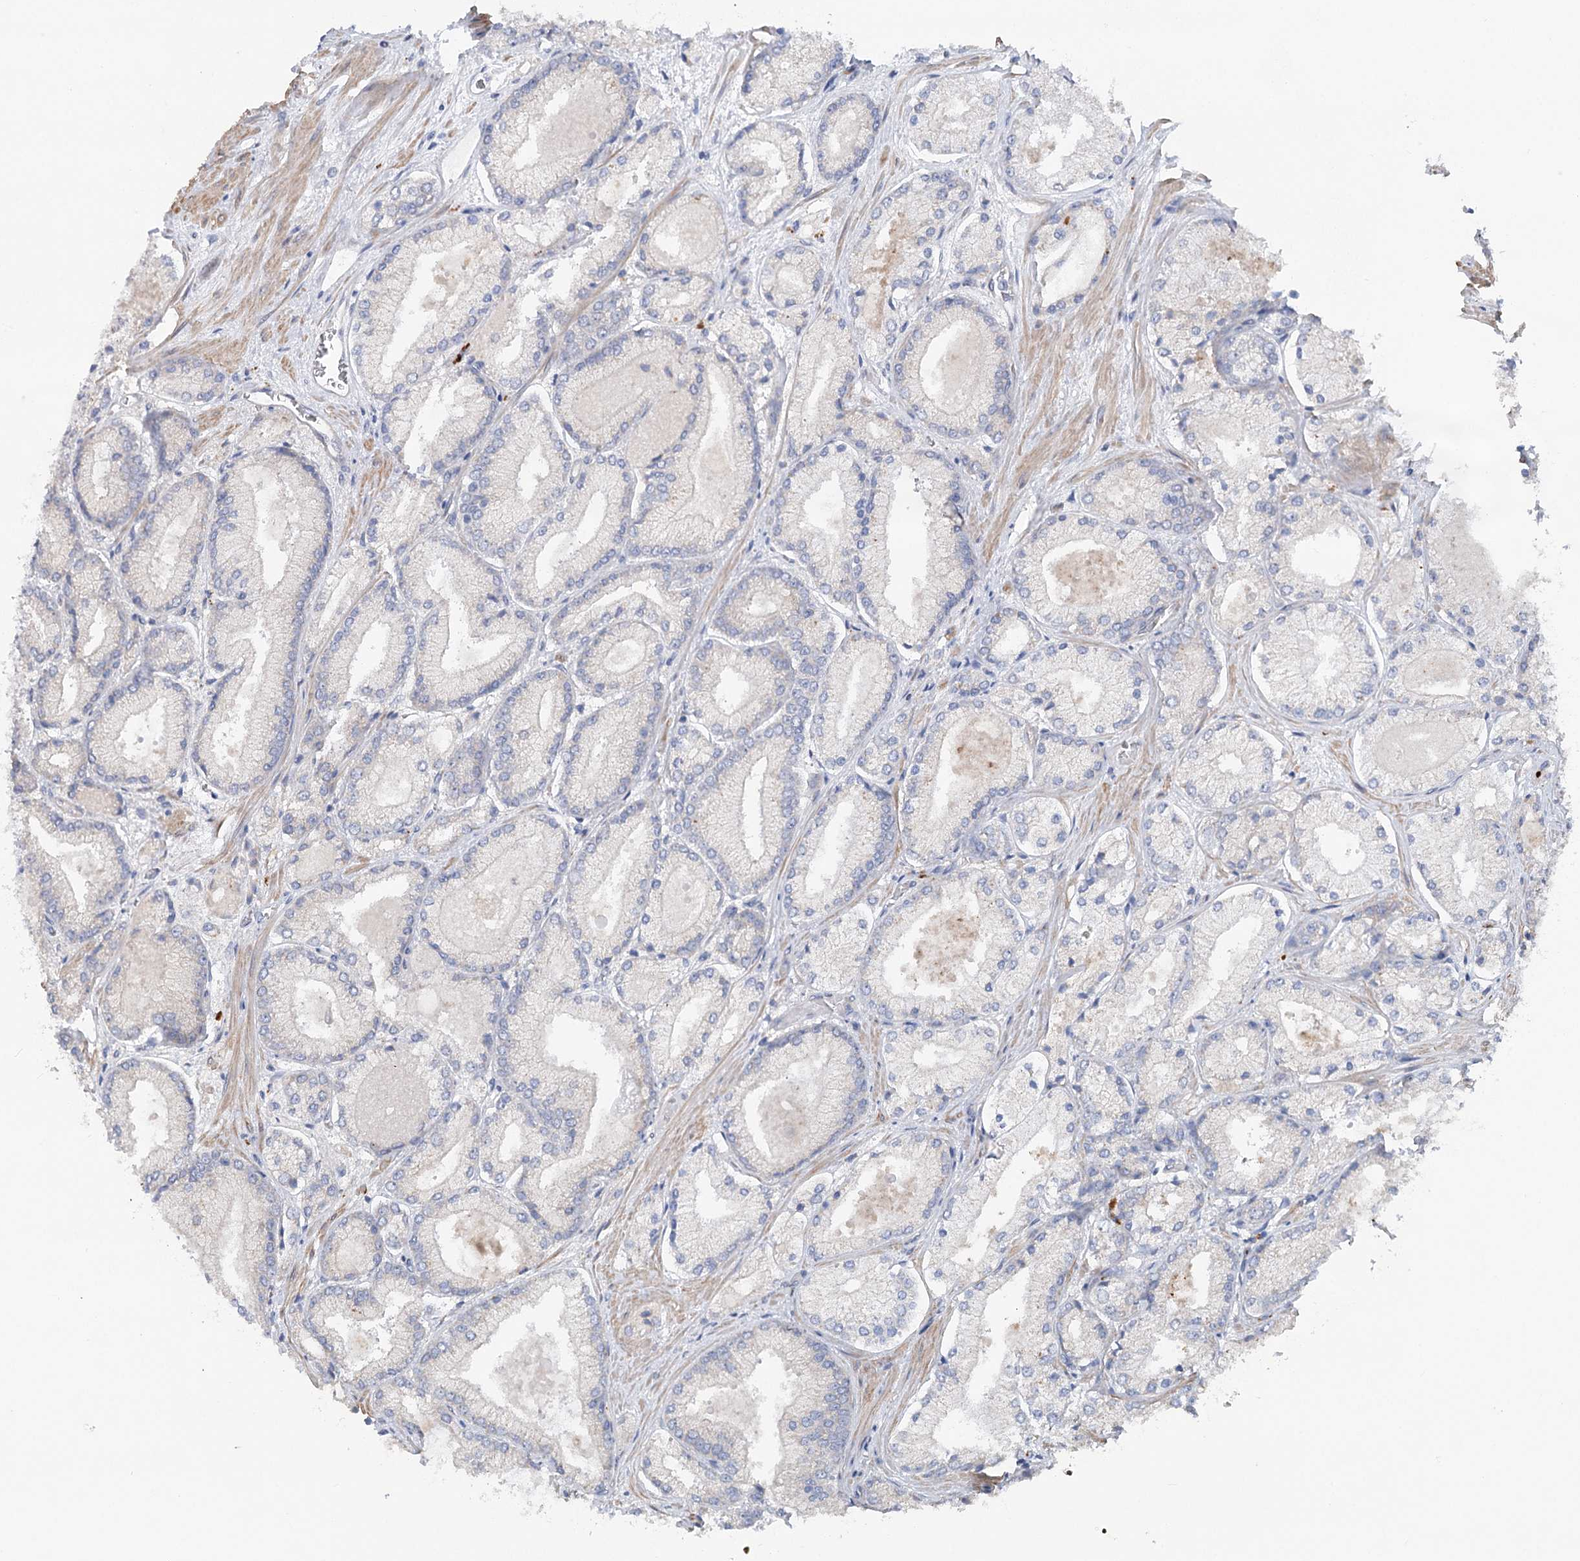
{"staining": {"intensity": "negative", "quantity": "none", "location": "none"}, "tissue": "prostate cancer", "cell_type": "Tumor cells", "image_type": "cancer", "snomed": [{"axis": "morphology", "description": "Adenocarcinoma, Low grade"}, {"axis": "topography", "description": "Prostate"}], "caption": "The image reveals no staining of tumor cells in low-grade adenocarcinoma (prostate).", "gene": "SCN11A", "patient": {"sex": "male", "age": 74}}